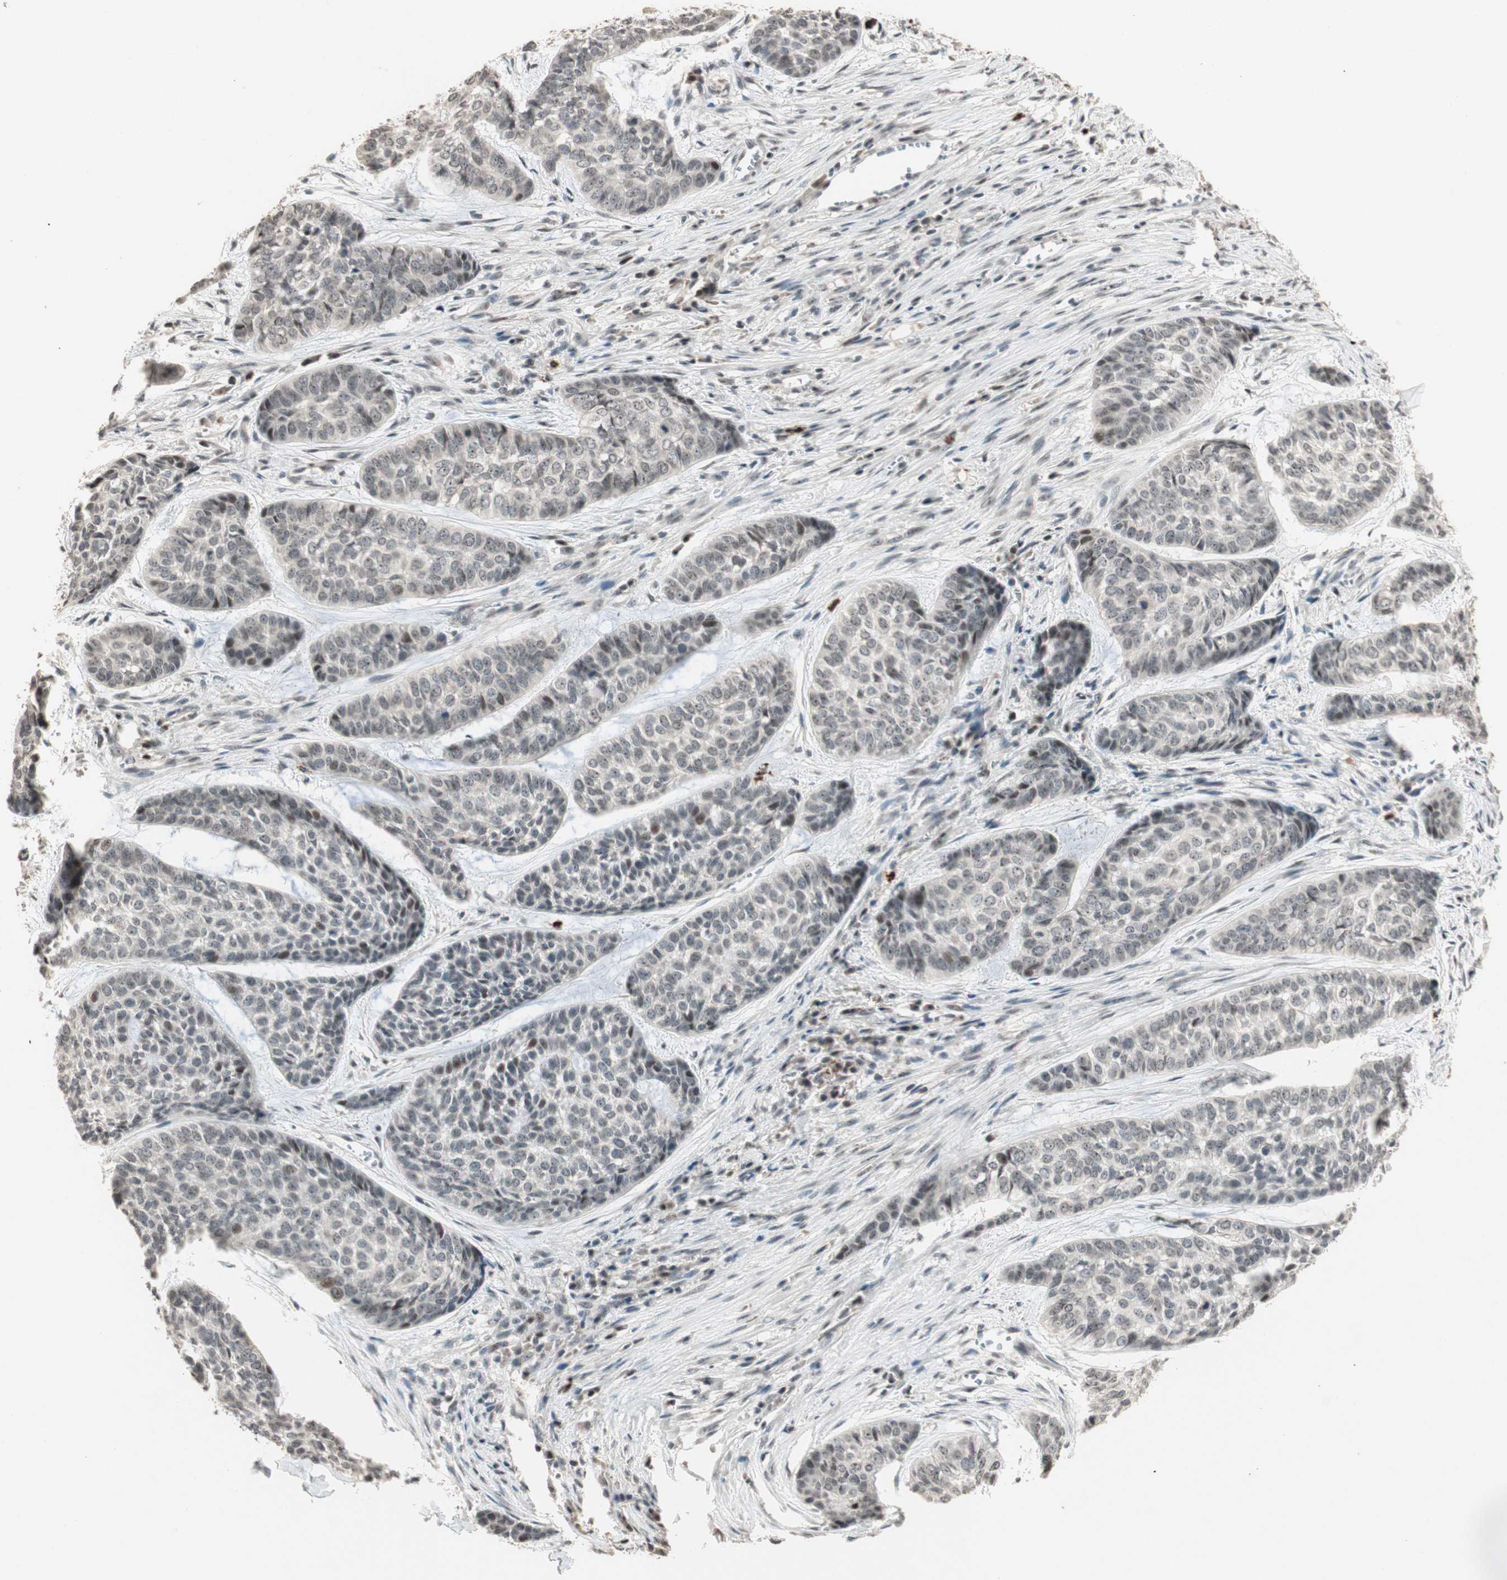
{"staining": {"intensity": "moderate", "quantity": "<25%", "location": "nuclear"}, "tissue": "skin cancer", "cell_type": "Tumor cells", "image_type": "cancer", "snomed": [{"axis": "morphology", "description": "Basal cell carcinoma"}, {"axis": "topography", "description": "Skin"}], "caption": "This is an image of immunohistochemistry (IHC) staining of skin cancer (basal cell carcinoma), which shows moderate expression in the nuclear of tumor cells.", "gene": "ETV4", "patient": {"sex": "female", "age": 64}}